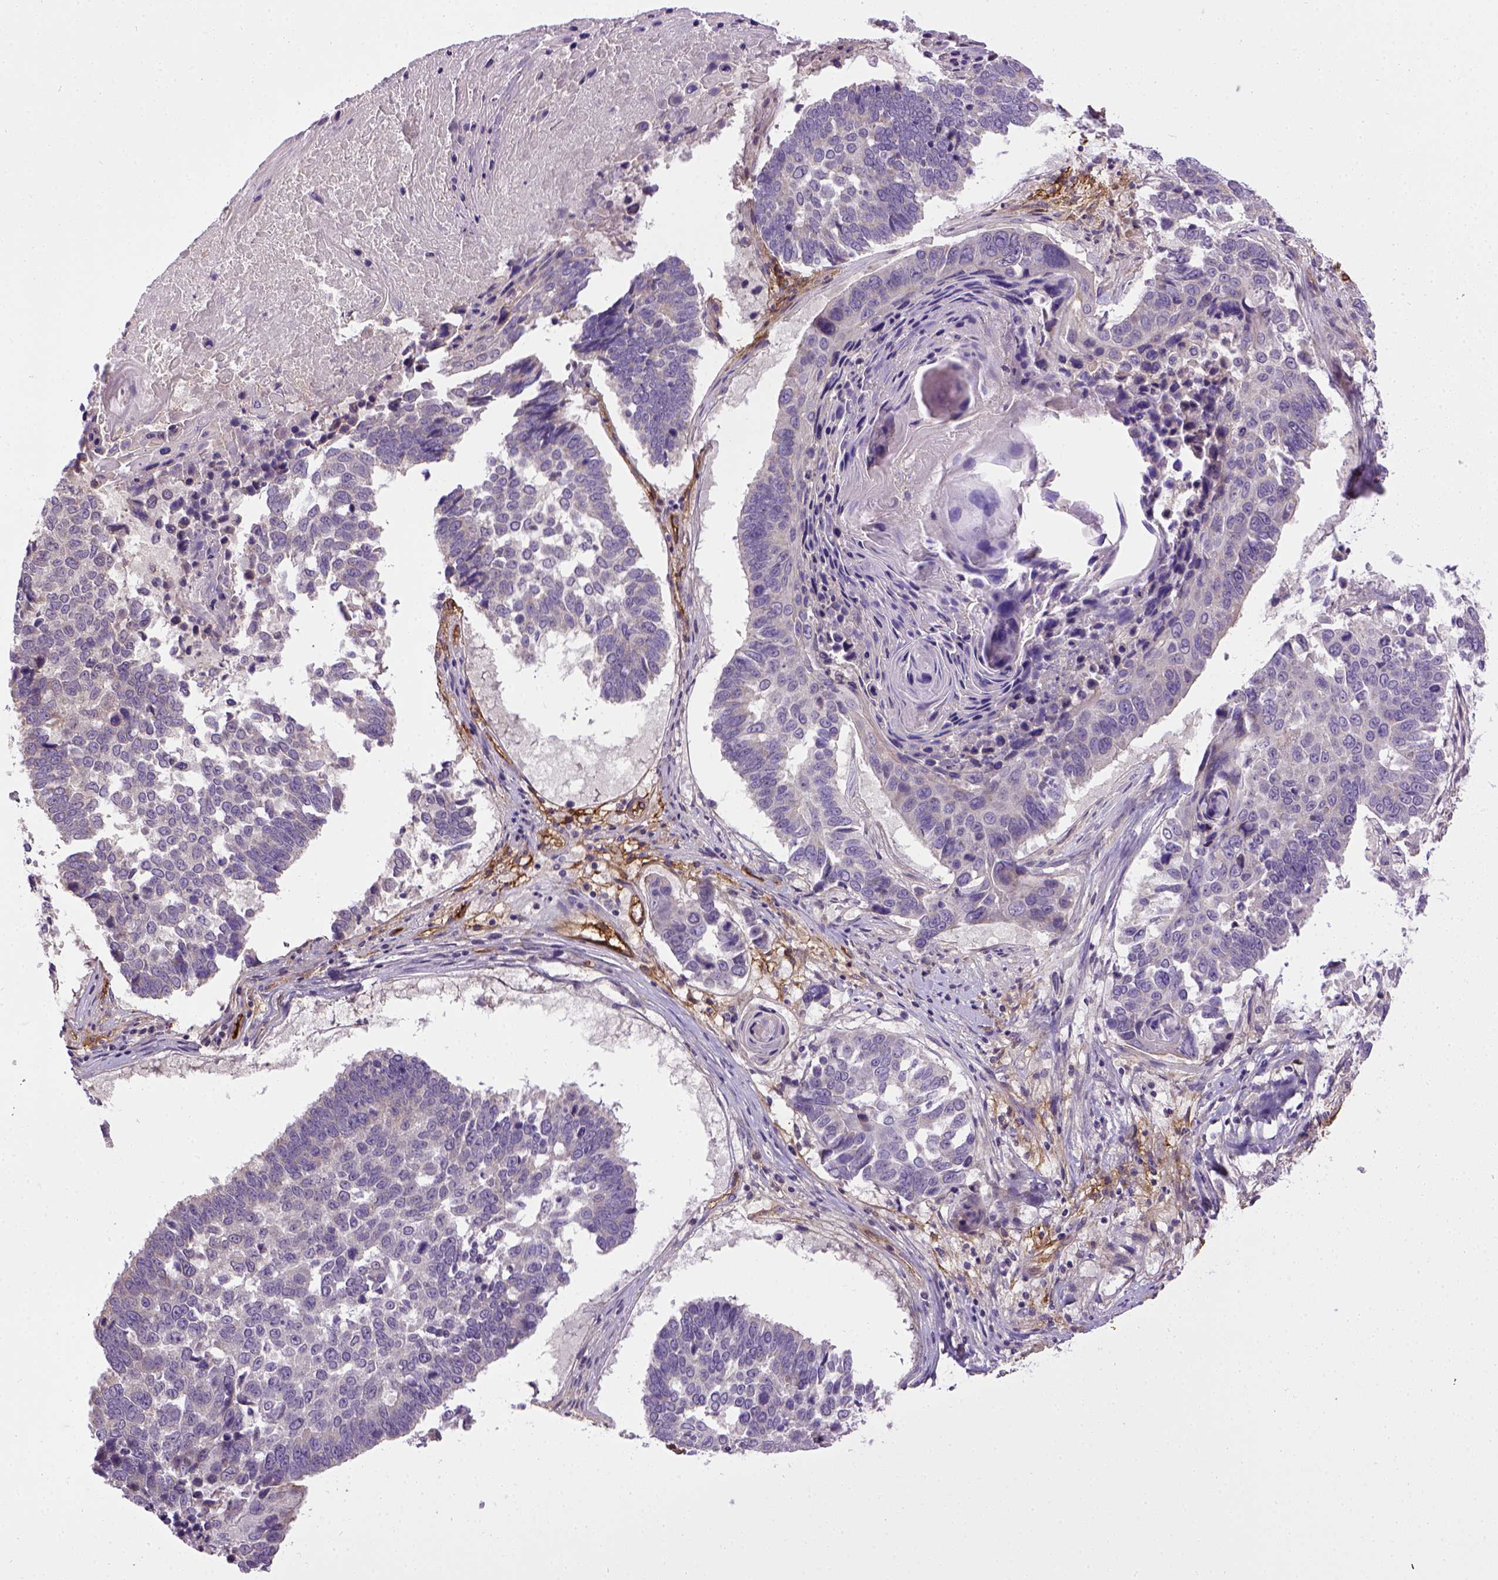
{"staining": {"intensity": "negative", "quantity": "none", "location": "none"}, "tissue": "lung cancer", "cell_type": "Tumor cells", "image_type": "cancer", "snomed": [{"axis": "morphology", "description": "Squamous cell carcinoma, NOS"}, {"axis": "topography", "description": "Lung"}], "caption": "A high-resolution photomicrograph shows IHC staining of squamous cell carcinoma (lung), which shows no significant staining in tumor cells. (DAB immunohistochemistry (IHC) visualized using brightfield microscopy, high magnification).", "gene": "ENG", "patient": {"sex": "male", "age": 73}}